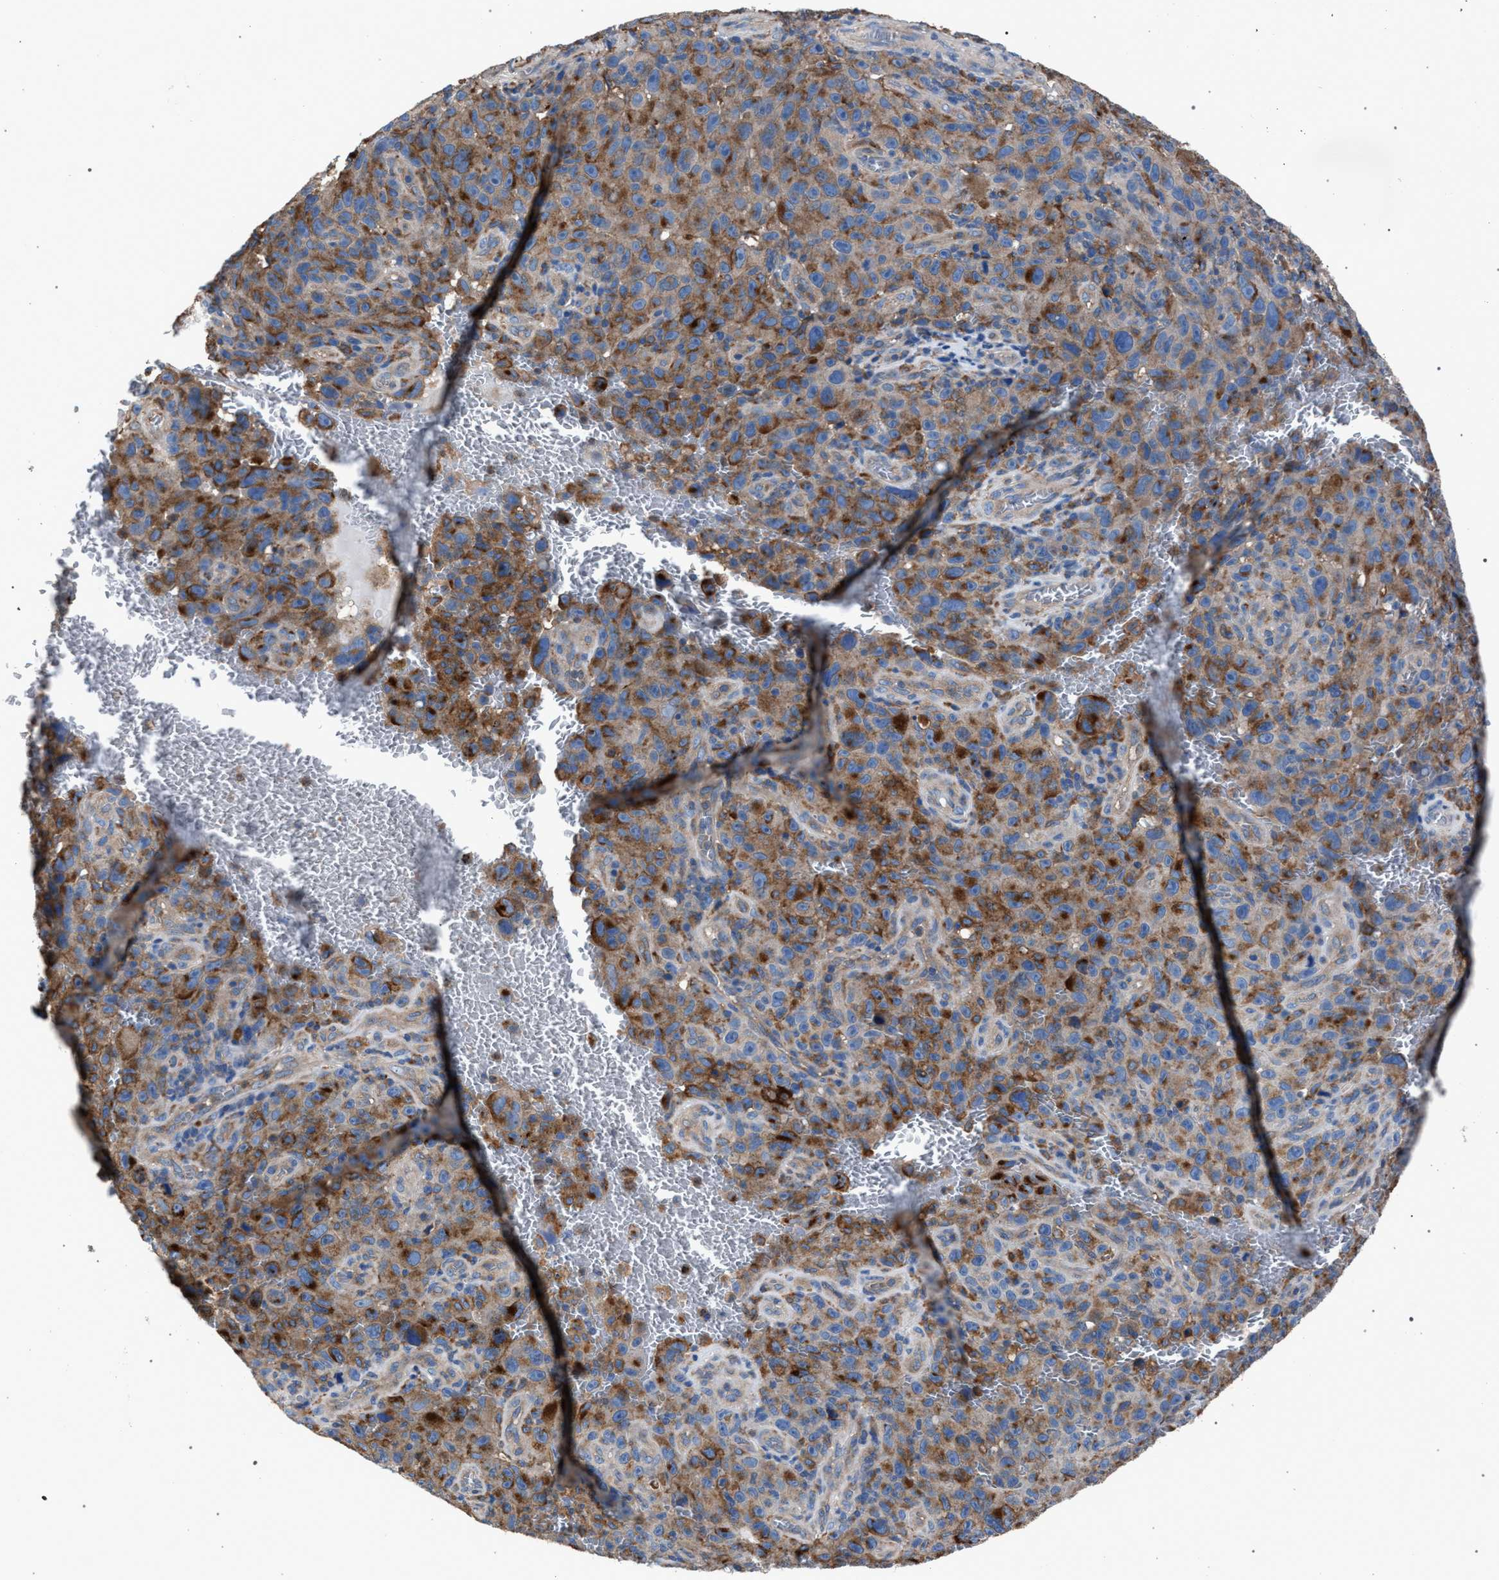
{"staining": {"intensity": "moderate", "quantity": ">75%", "location": "cytoplasmic/membranous"}, "tissue": "melanoma", "cell_type": "Tumor cells", "image_type": "cancer", "snomed": [{"axis": "morphology", "description": "Malignant melanoma, NOS"}, {"axis": "topography", "description": "Skin"}], "caption": "The photomicrograph demonstrates immunohistochemical staining of malignant melanoma. There is moderate cytoplasmic/membranous expression is present in approximately >75% of tumor cells.", "gene": "ATP6V0A1", "patient": {"sex": "female", "age": 82}}